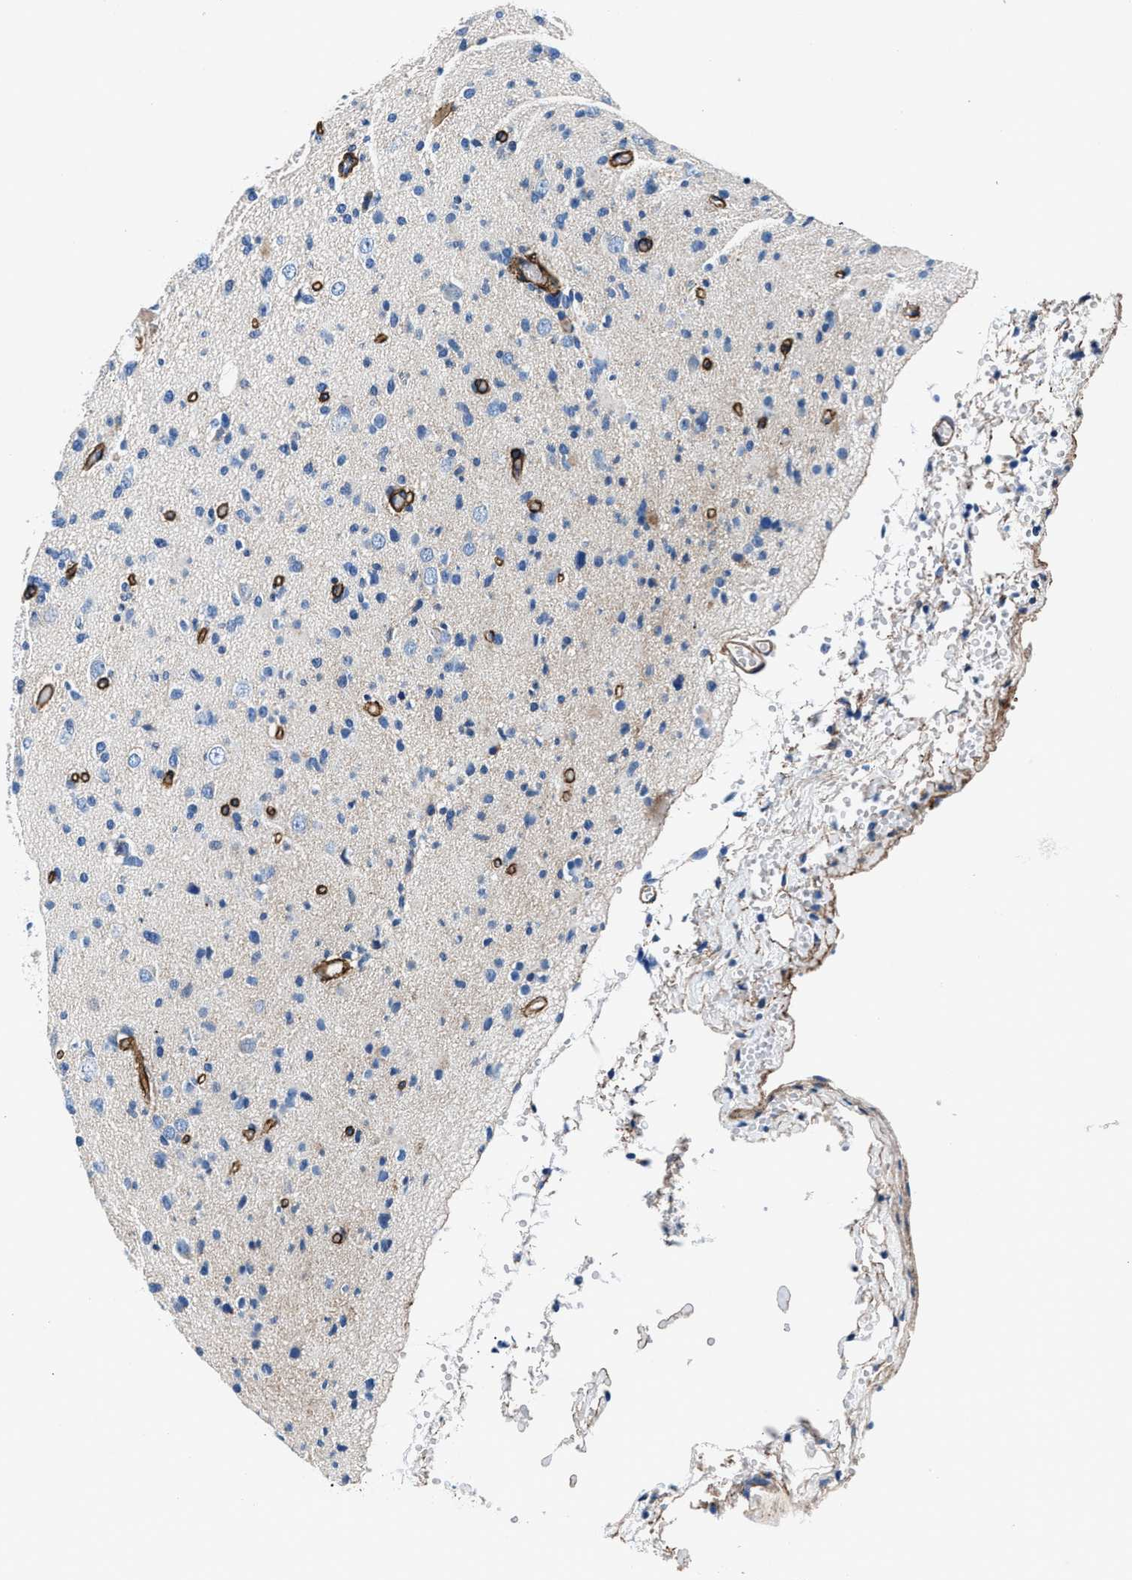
{"staining": {"intensity": "negative", "quantity": "none", "location": "none"}, "tissue": "glioma", "cell_type": "Tumor cells", "image_type": "cancer", "snomed": [{"axis": "morphology", "description": "Glioma, malignant, Low grade"}, {"axis": "topography", "description": "Brain"}], "caption": "DAB (3,3'-diaminobenzidine) immunohistochemical staining of human glioma displays no significant positivity in tumor cells.", "gene": "DAG1", "patient": {"sex": "female", "age": 22}}